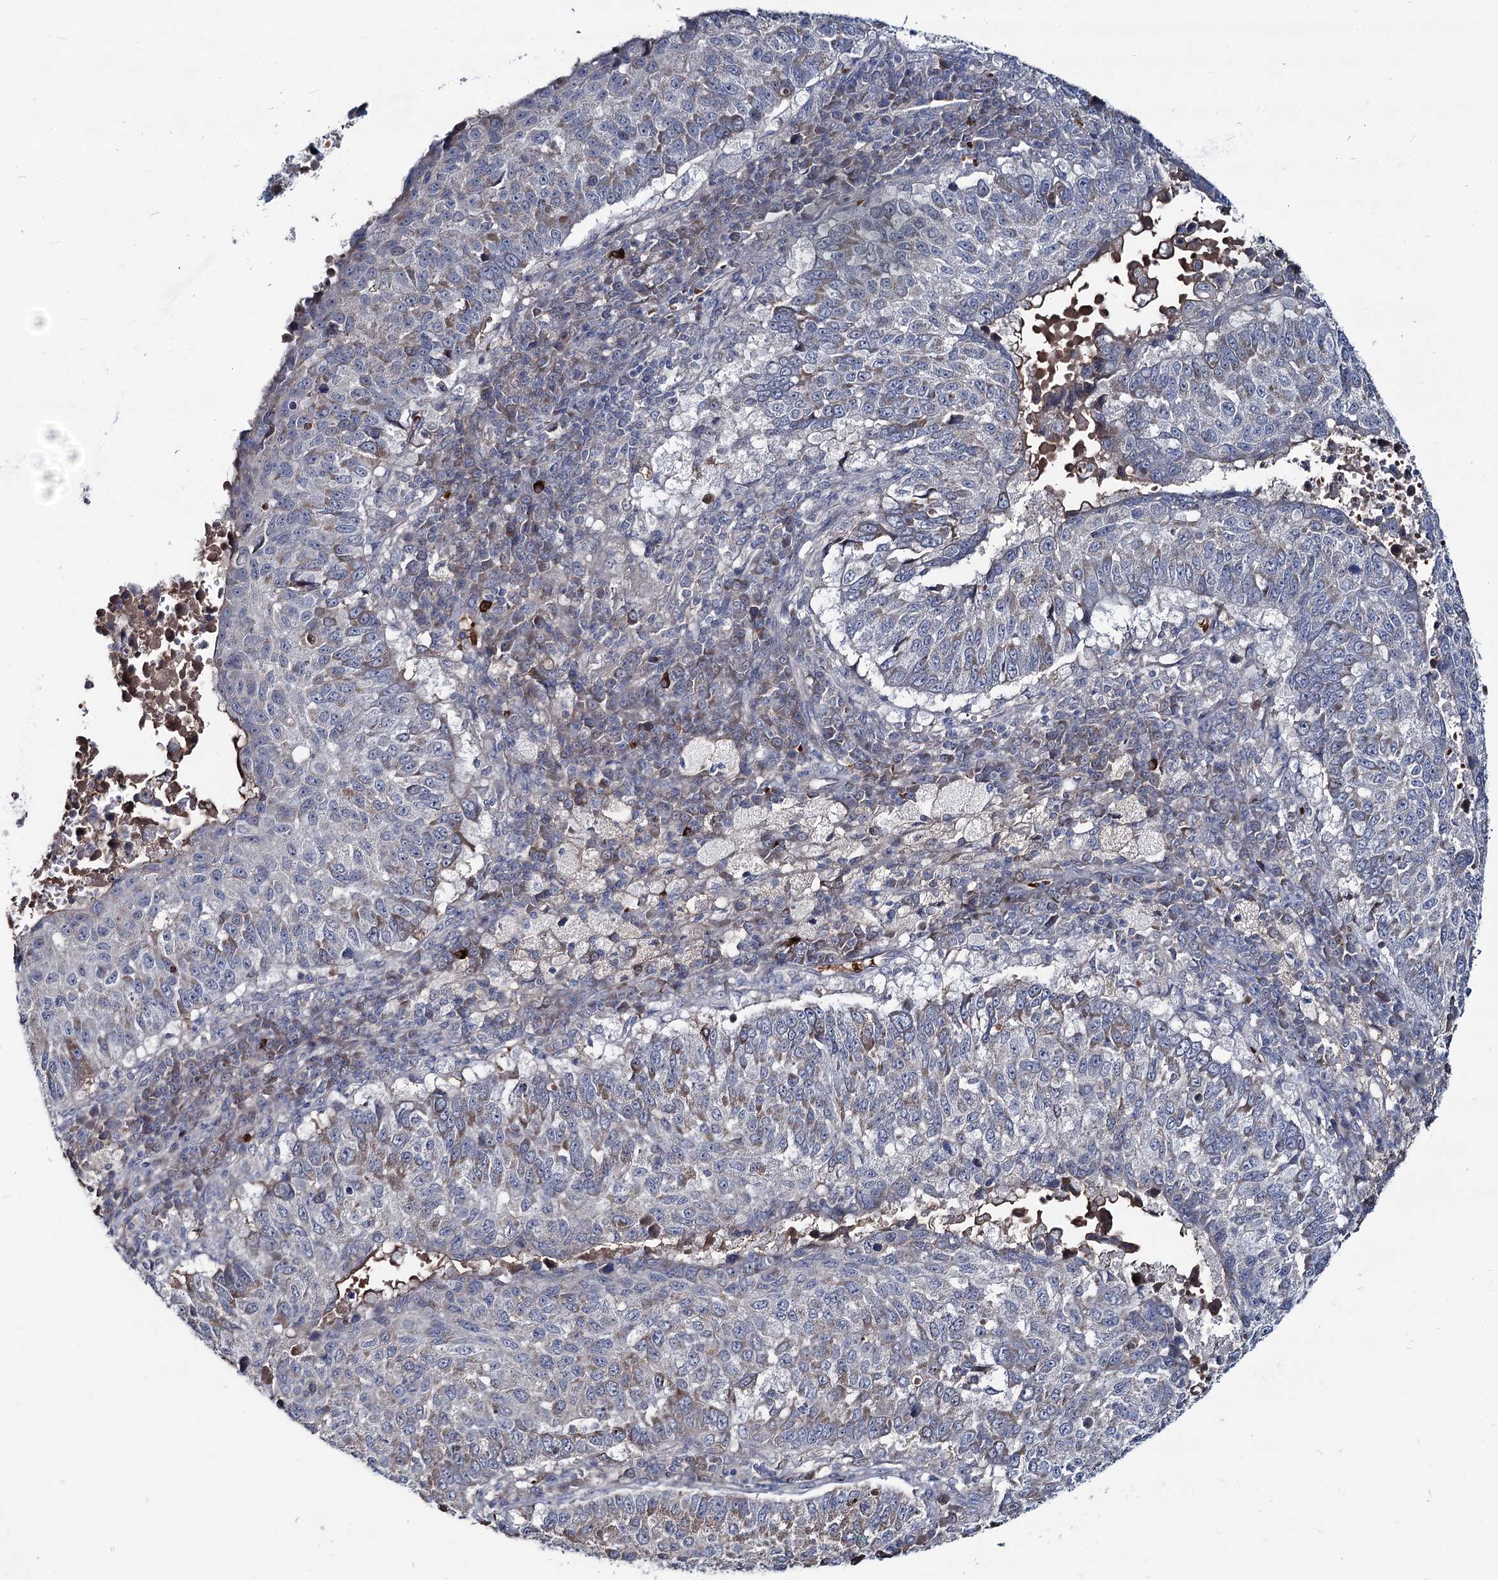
{"staining": {"intensity": "weak", "quantity": "<25%", "location": "cytoplasmic/membranous"}, "tissue": "lung cancer", "cell_type": "Tumor cells", "image_type": "cancer", "snomed": [{"axis": "morphology", "description": "Squamous cell carcinoma, NOS"}, {"axis": "topography", "description": "Lung"}], "caption": "The IHC micrograph has no significant expression in tumor cells of squamous cell carcinoma (lung) tissue.", "gene": "RNF6", "patient": {"sex": "male", "age": 73}}